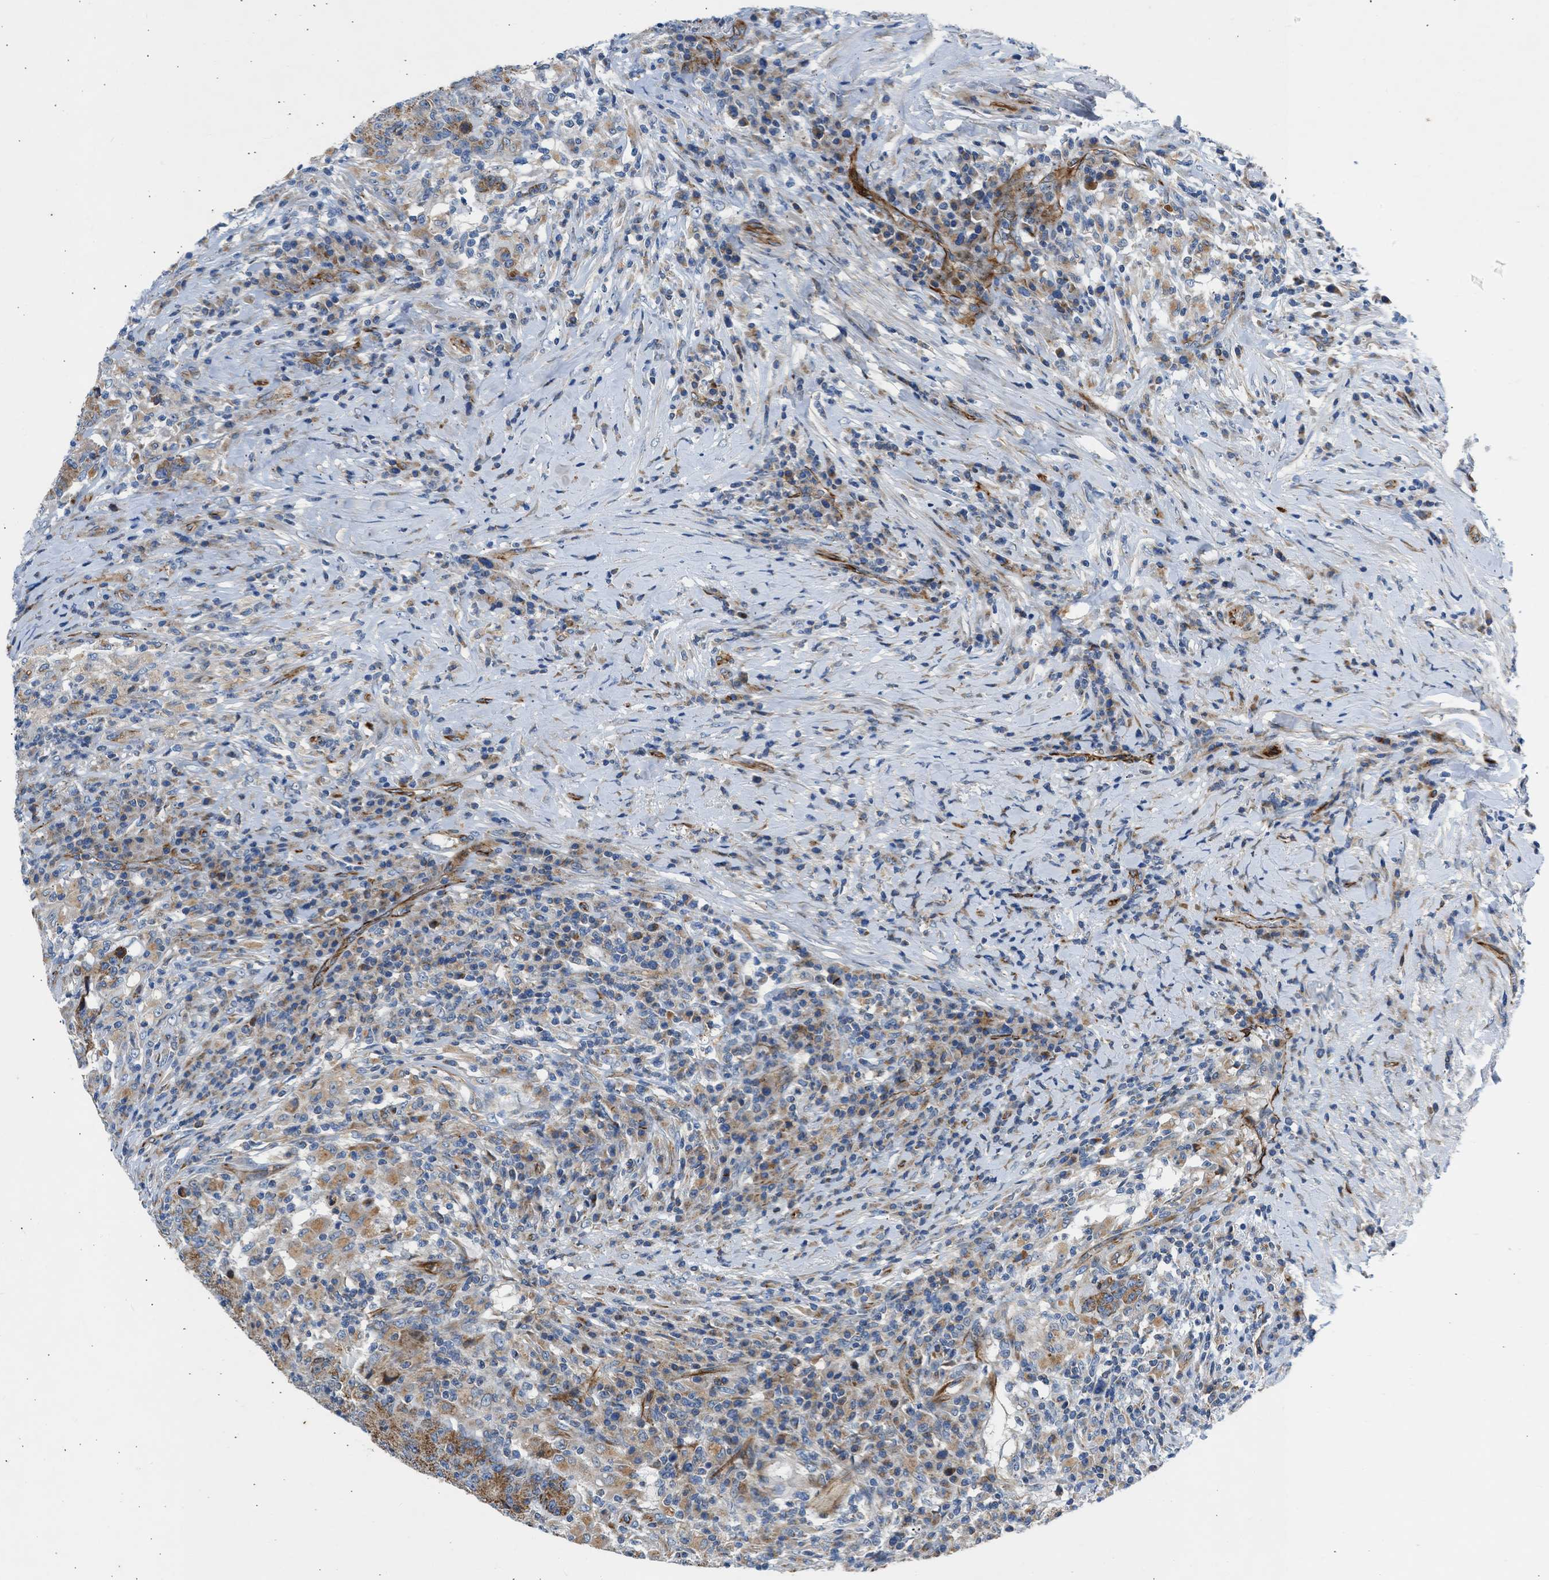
{"staining": {"intensity": "moderate", "quantity": ">75%", "location": "cytoplasmic/membranous"}, "tissue": "colorectal cancer", "cell_type": "Tumor cells", "image_type": "cancer", "snomed": [{"axis": "morphology", "description": "Normal tissue, NOS"}, {"axis": "morphology", "description": "Adenocarcinoma, NOS"}, {"axis": "topography", "description": "Colon"}], "caption": "DAB immunohistochemical staining of colorectal cancer (adenocarcinoma) displays moderate cytoplasmic/membranous protein positivity in approximately >75% of tumor cells. The staining was performed using DAB to visualize the protein expression in brown, while the nuclei were stained in blue with hematoxylin (Magnification: 20x).", "gene": "ULK4", "patient": {"sex": "female", "age": 75}}